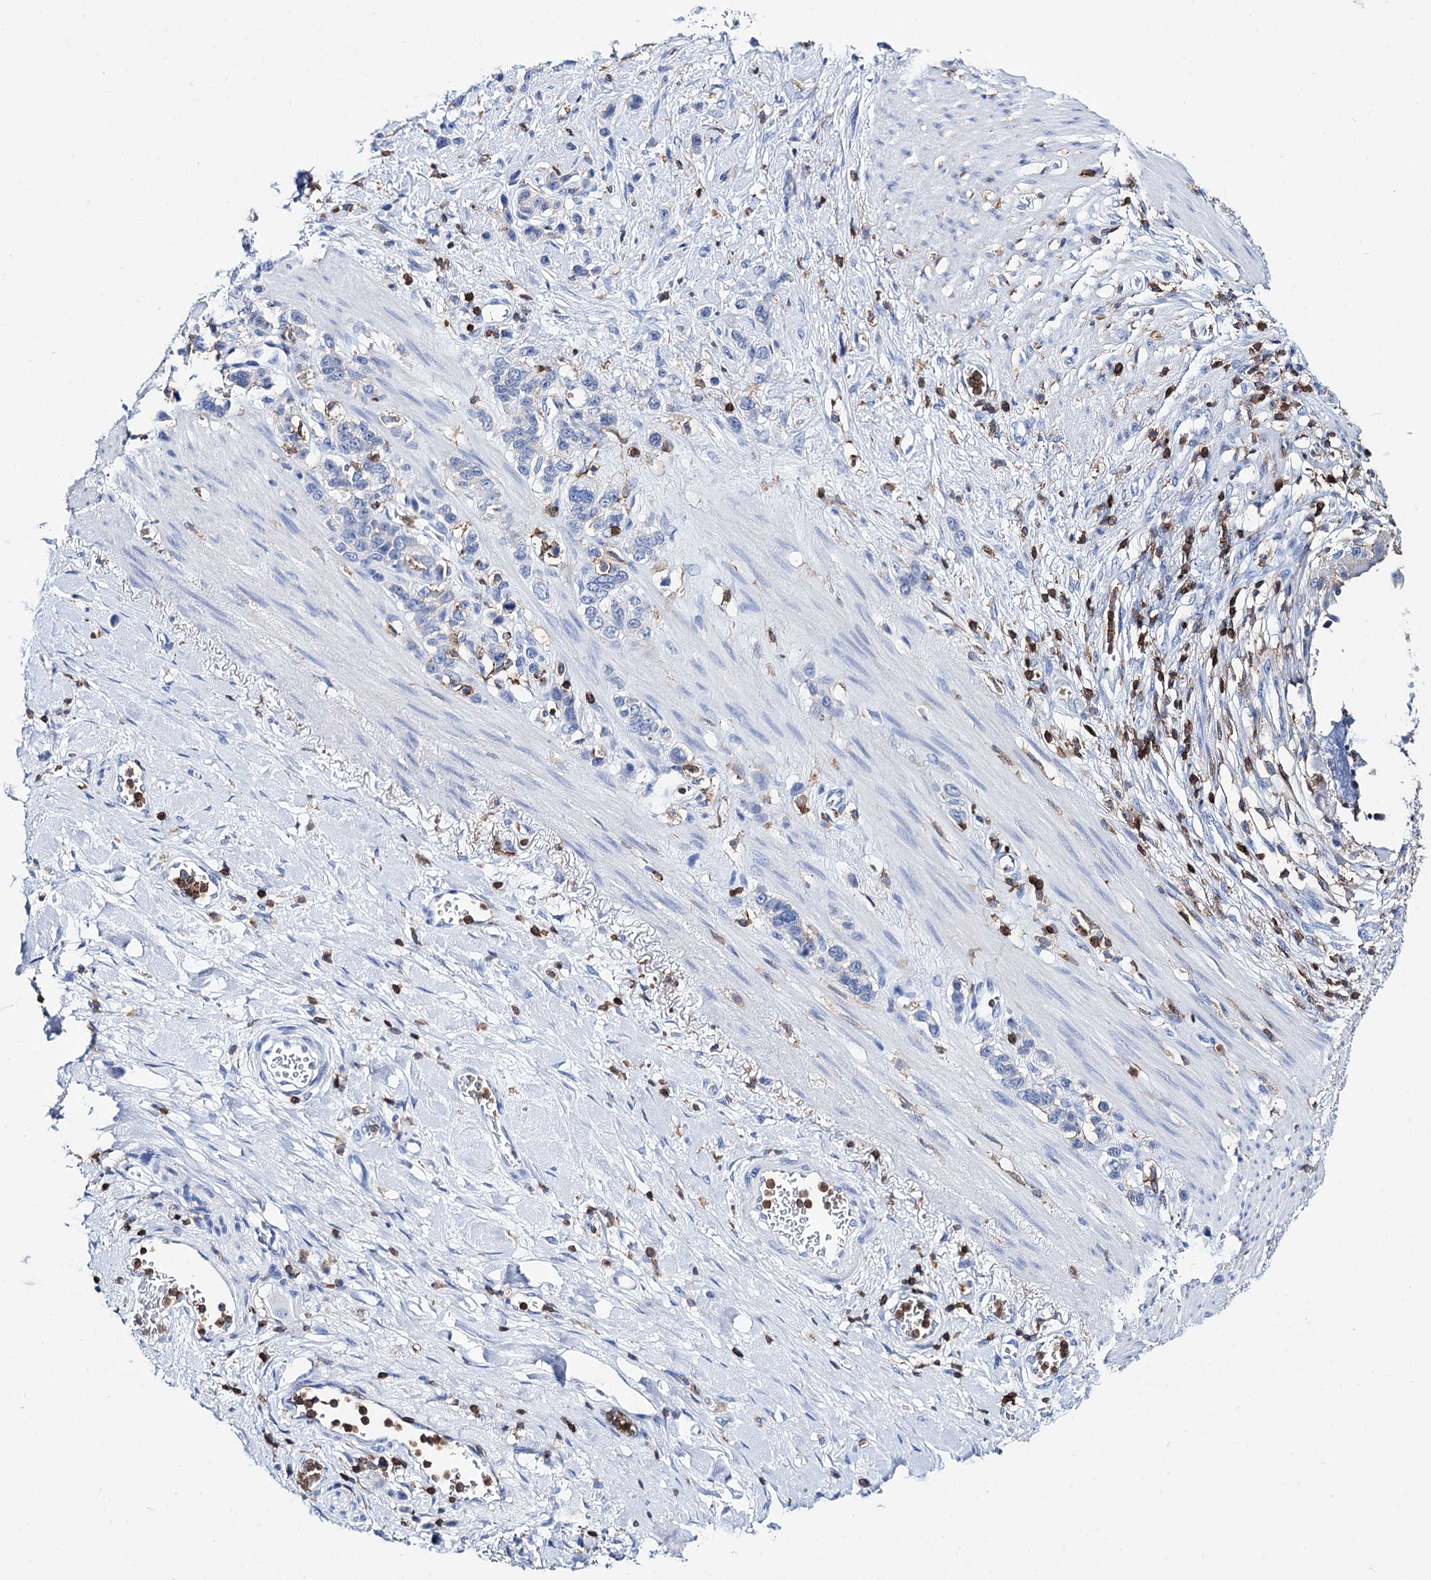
{"staining": {"intensity": "negative", "quantity": "none", "location": "none"}, "tissue": "stomach cancer", "cell_type": "Tumor cells", "image_type": "cancer", "snomed": [{"axis": "morphology", "description": "Adenocarcinoma, NOS"}, {"axis": "morphology", "description": "Adenocarcinoma, High grade"}, {"axis": "topography", "description": "Stomach, upper"}, {"axis": "topography", "description": "Stomach, lower"}], "caption": "IHC micrograph of adenocarcinoma (stomach) stained for a protein (brown), which displays no staining in tumor cells.", "gene": "DEF6", "patient": {"sex": "female", "age": 65}}